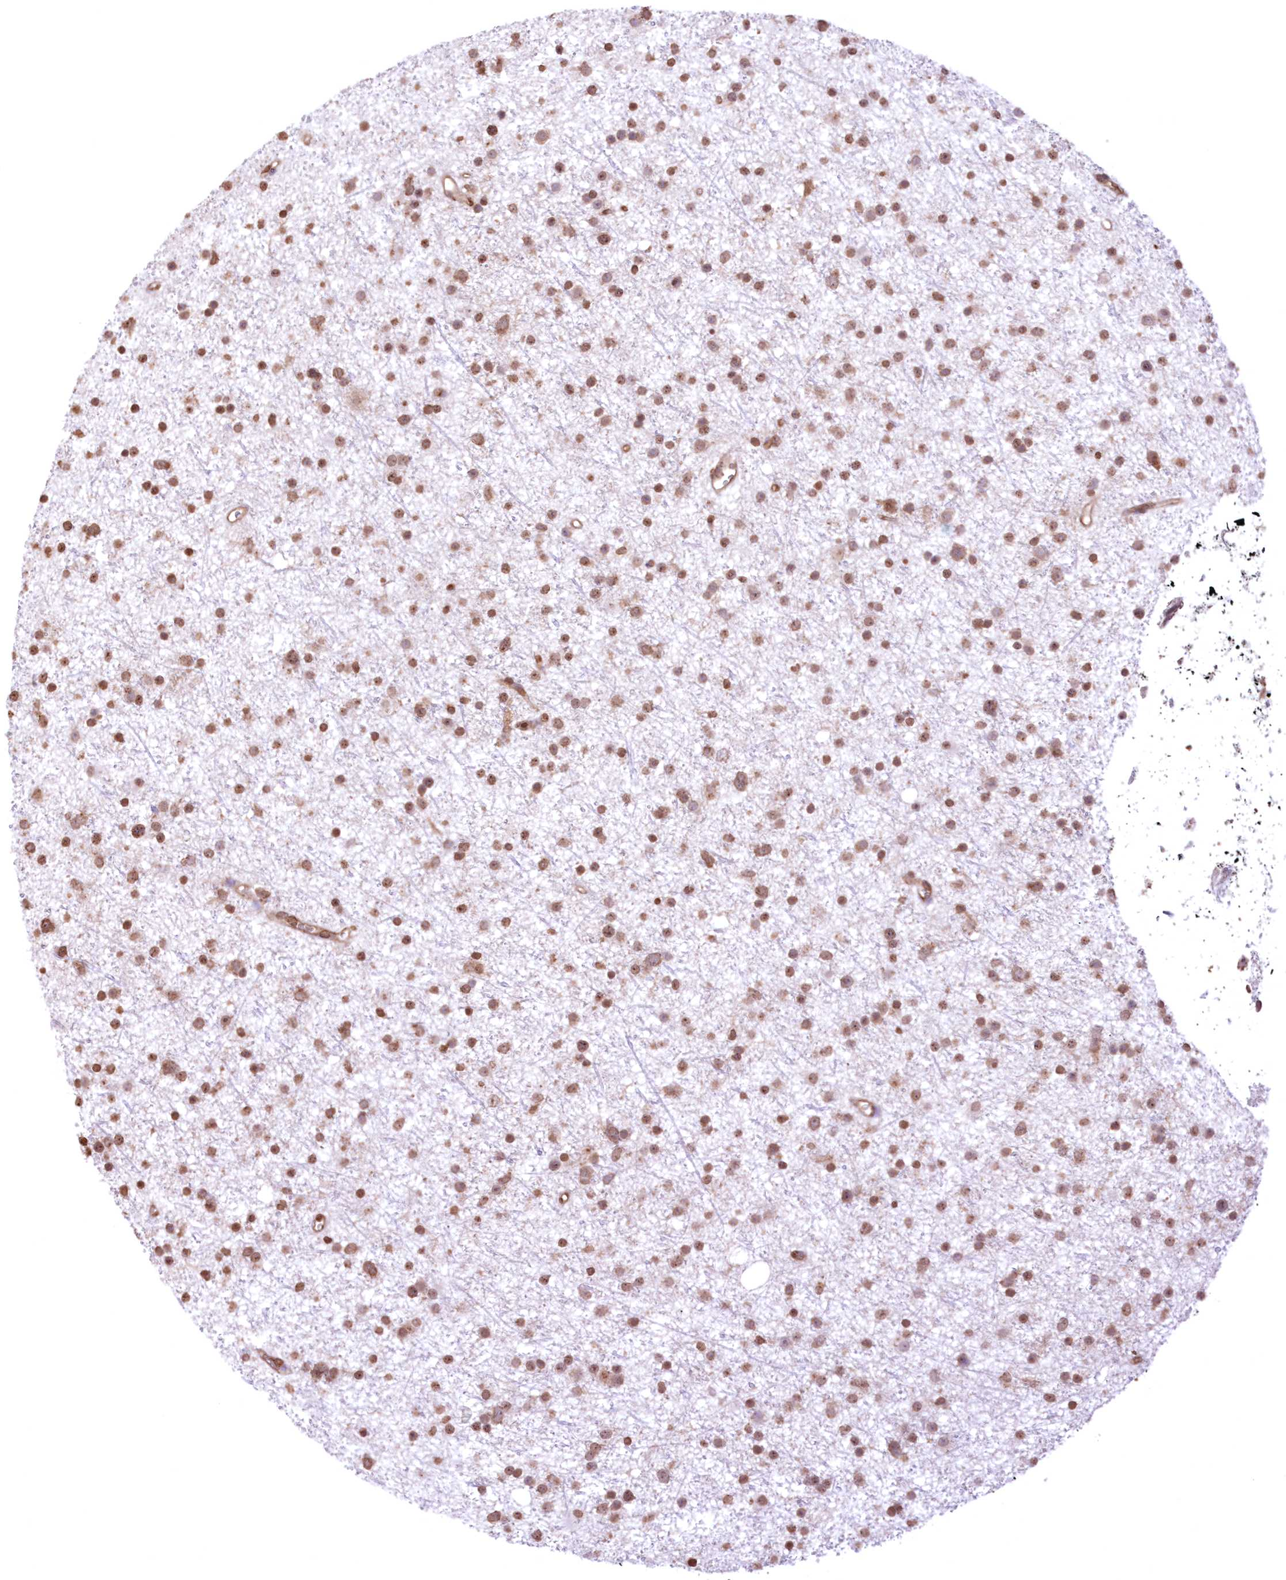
{"staining": {"intensity": "moderate", "quantity": ">75%", "location": "nuclear"}, "tissue": "glioma", "cell_type": "Tumor cells", "image_type": "cancer", "snomed": [{"axis": "morphology", "description": "Glioma, malignant, Low grade"}, {"axis": "topography", "description": "Cerebral cortex"}], "caption": "Protein expression analysis of glioma displays moderate nuclear expression in about >75% of tumor cells.", "gene": "FCHO2", "patient": {"sex": "female", "age": 39}}